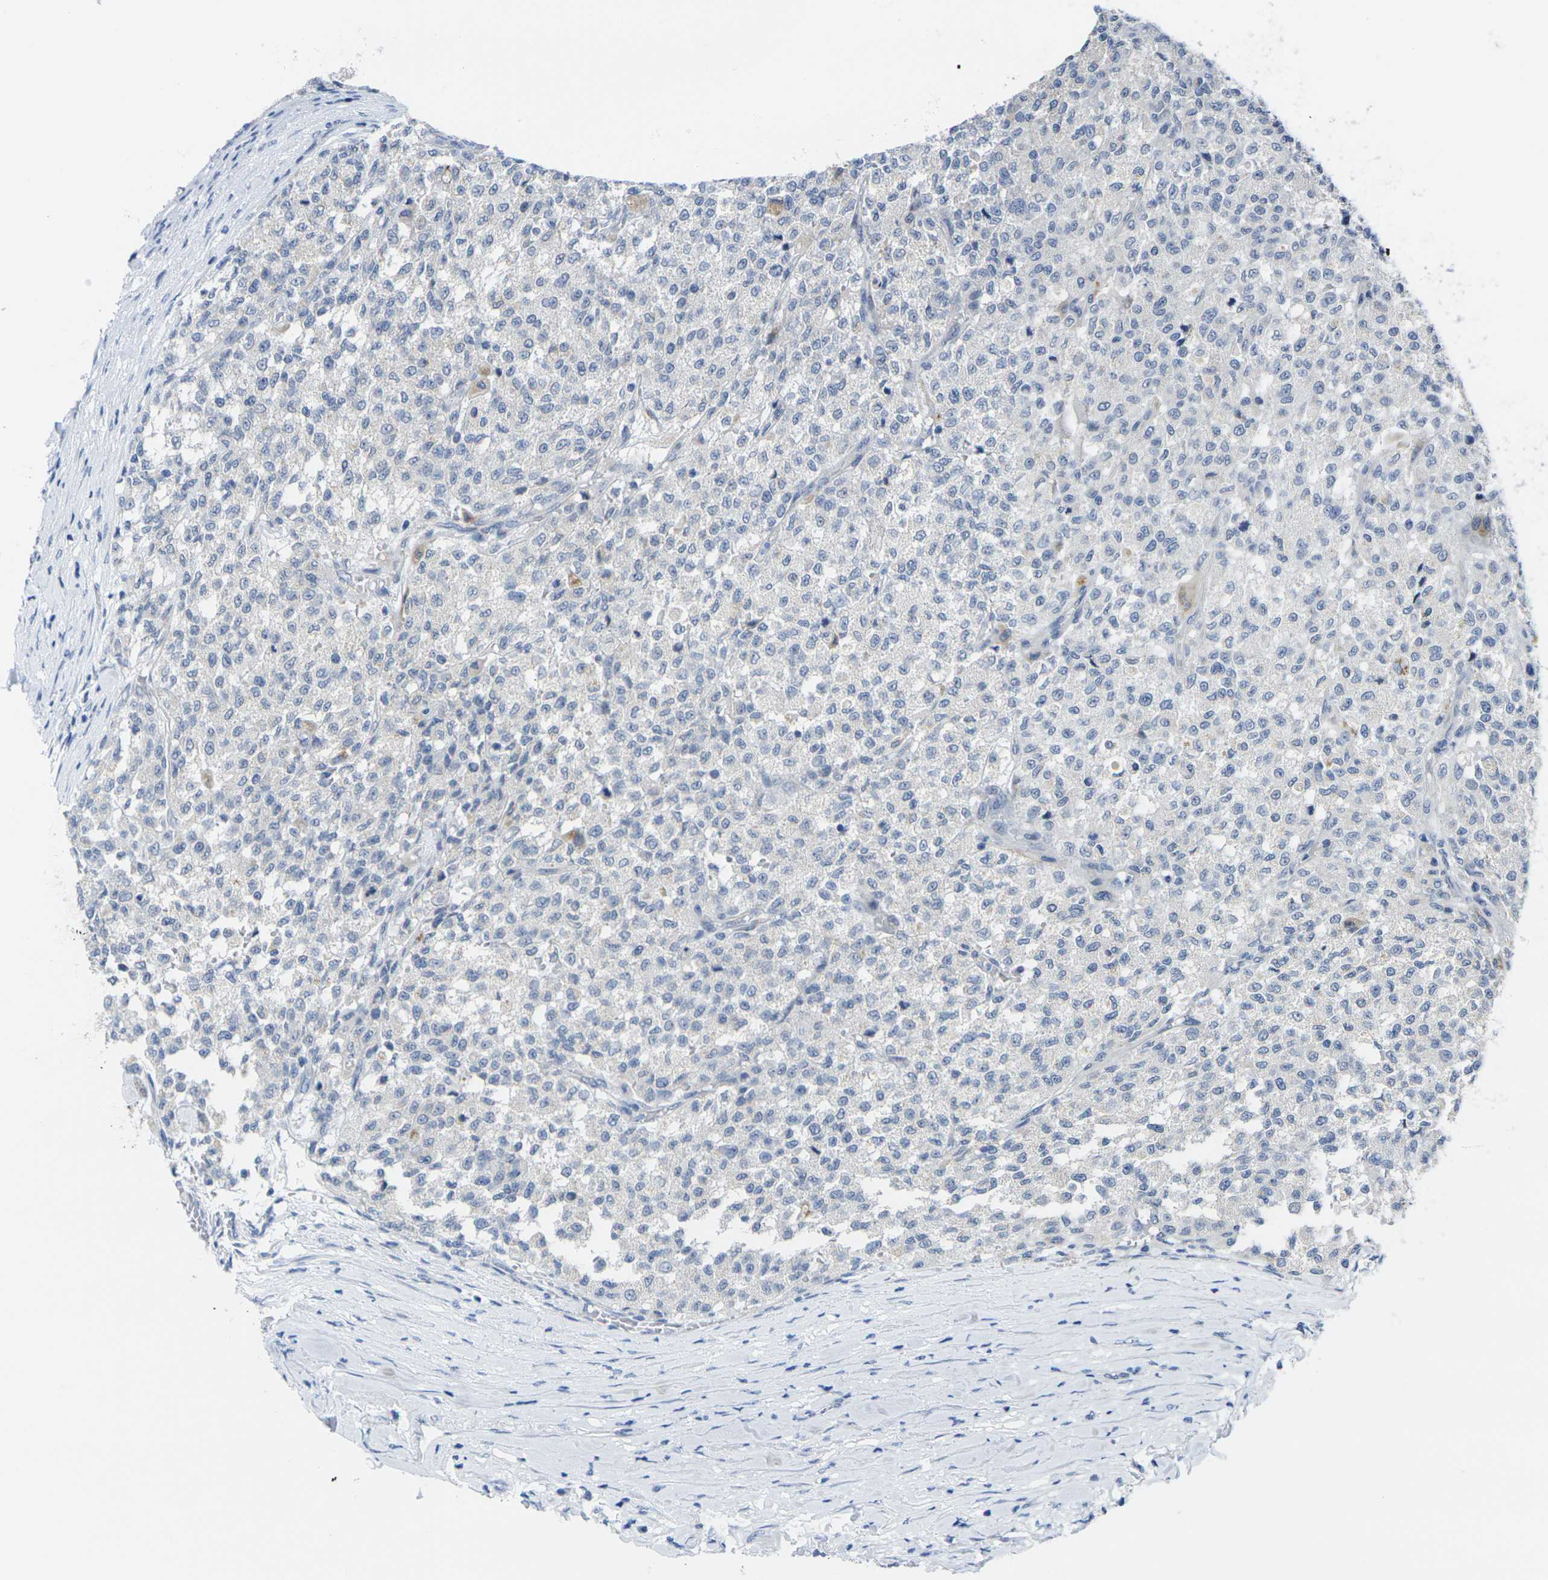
{"staining": {"intensity": "negative", "quantity": "none", "location": "none"}, "tissue": "testis cancer", "cell_type": "Tumor cells", "image_type": "cancer", "snomed": [{"axis": "morphology", "description": "Seminoma, NOS"}, {"axis": "topography", "description": "Testis"}], "caption": "Human seminoma (testis) stained for a protein using immunohistochemistry demonstrates no expression in tumor cells.", "gene": "CRK", "patient": {"sex": "male", "age": 59}}